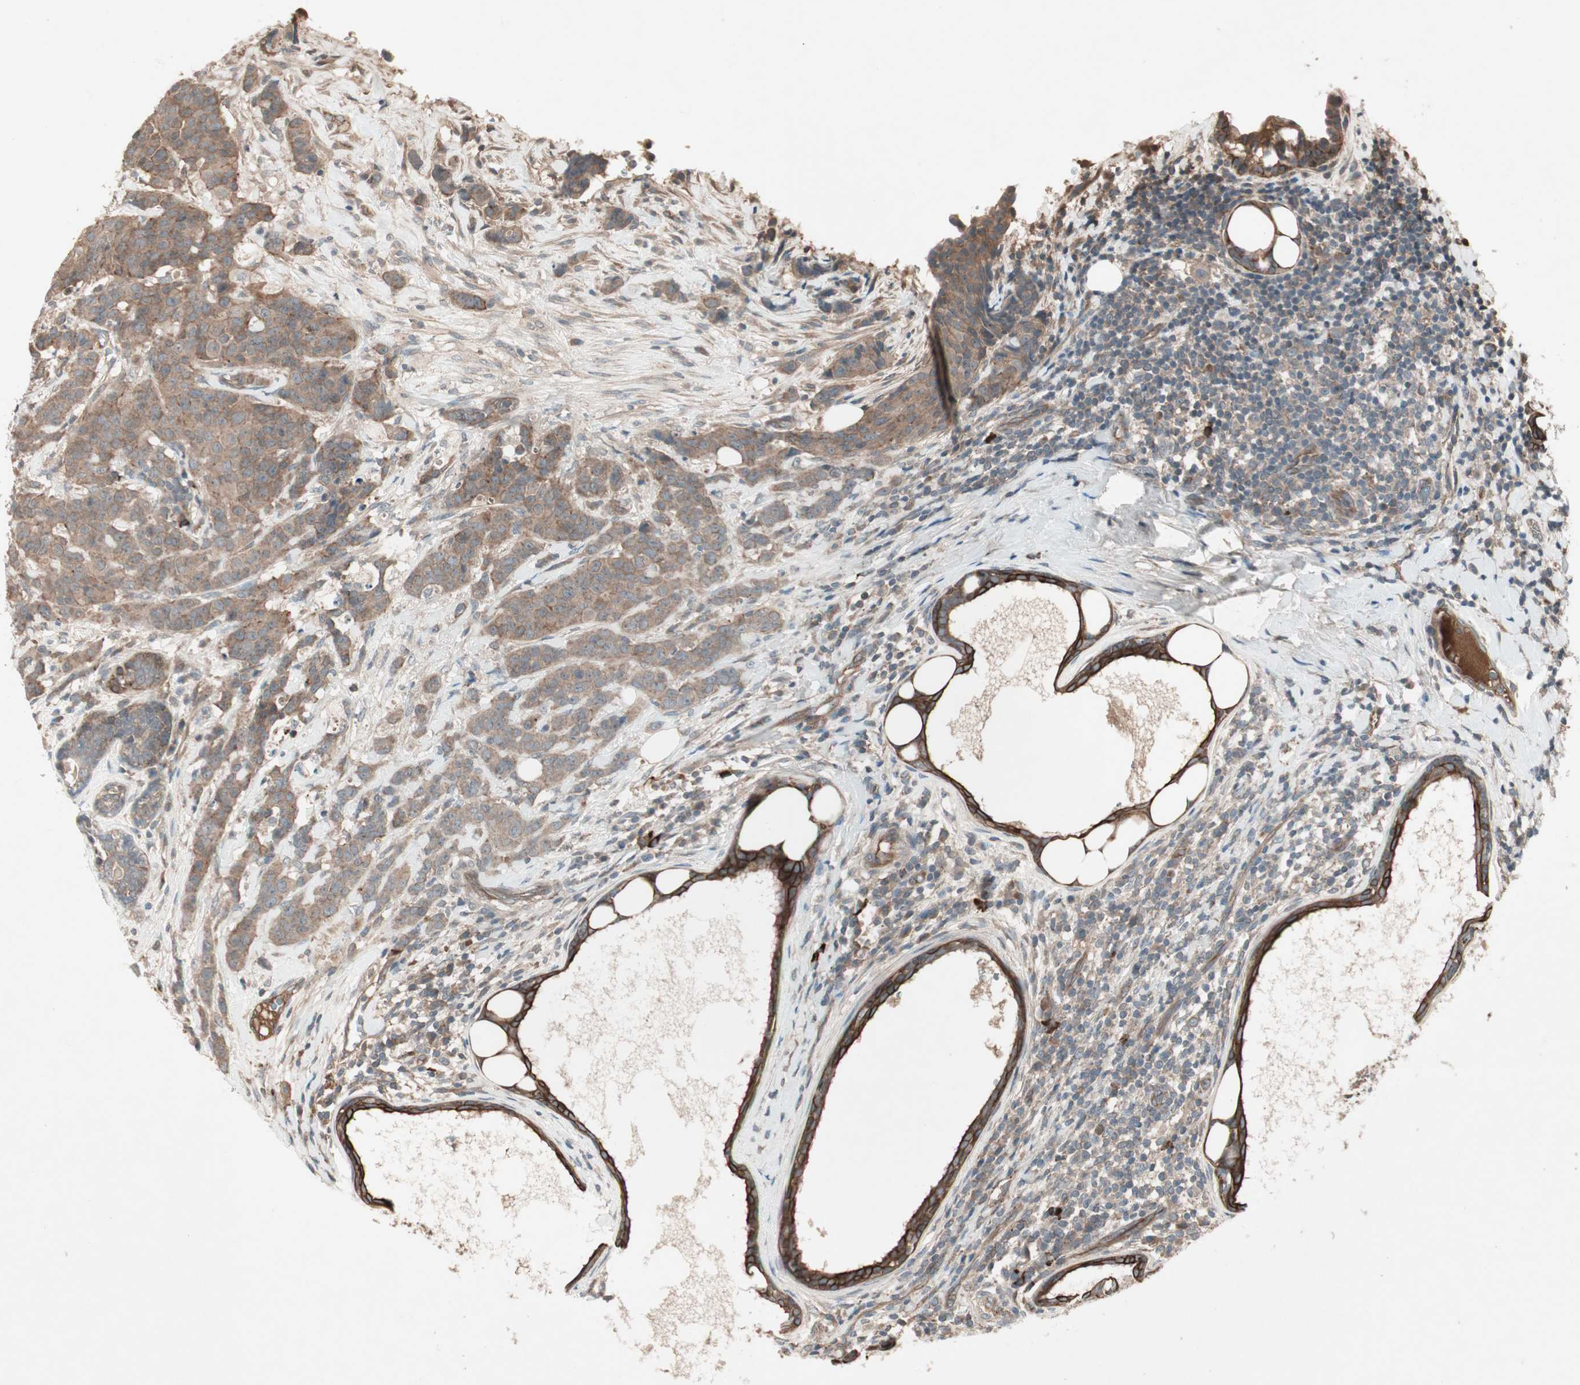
{"staining": {"intensity": "strong", "quantity": ">75%", "location": "cytoplasmic/membranous"}, "tissue": "breast cancer", "cell_type": "Tumor cells", "image_type": "cancer", "snomed": [{"axis": "morphology", "description": "Duct carcinoma"}, {"axis": "topography", "description": "Breast"}], "caption": "A high amount of strong cytoplasmic/membranous expression is identified in approximately >75% of tumor cells in breast invasive ductal carcinoma tissue.", "gene": "TFPI", "patient": {"sex": "female", "age": 40}}